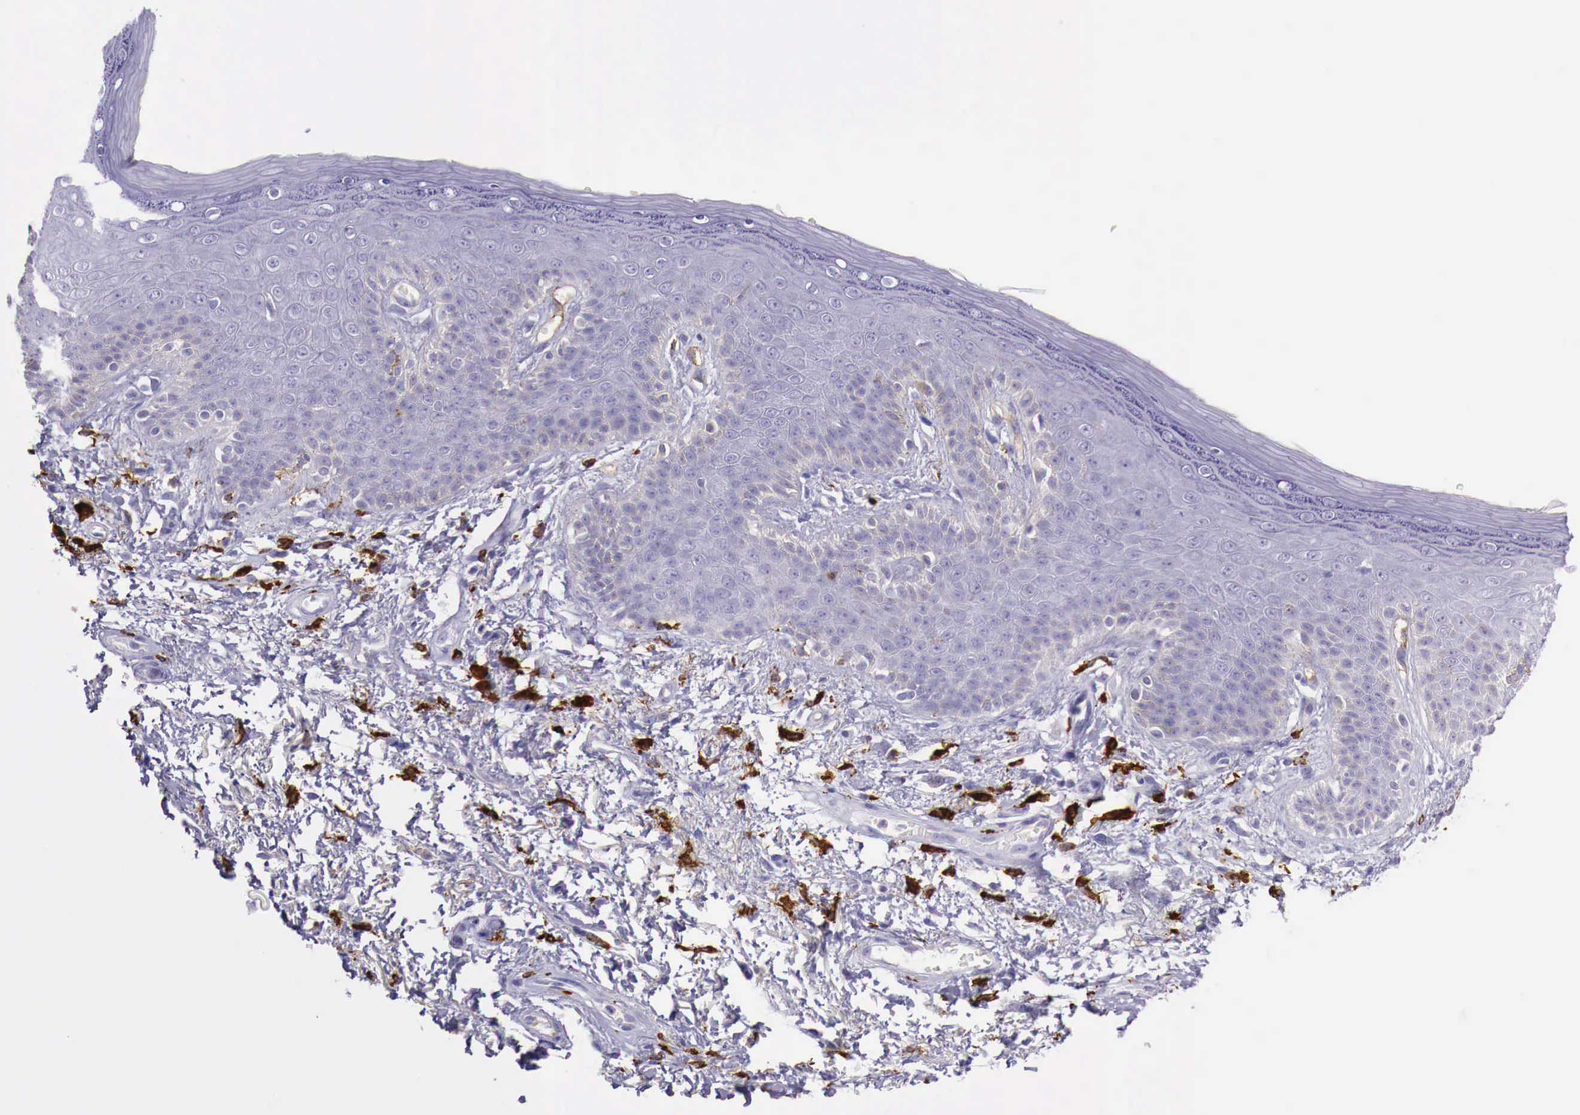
{"staining": {"intensity": "negative", "quantity": "none", "location": "none"}, "tissue": "skin", "cell_type": "Epidermal cells", "image_type": "normal", "snomed": [{"axis": "morphology", "description": "Normal tissue, NOS"}, {"axis": "topography", "description": "Anal"}, {"axis": "topography", "description": "Peripheral nerve tissue"}], "caption": "Immunohistochemistry micrograph of unremarkable skin: human skin stained with DAB (3,3'-diaminobenzidine) shows no significant protein expression in epidermal cells.", "gene": "MSR1", "patient": {"sex": "female", "age": 46}}